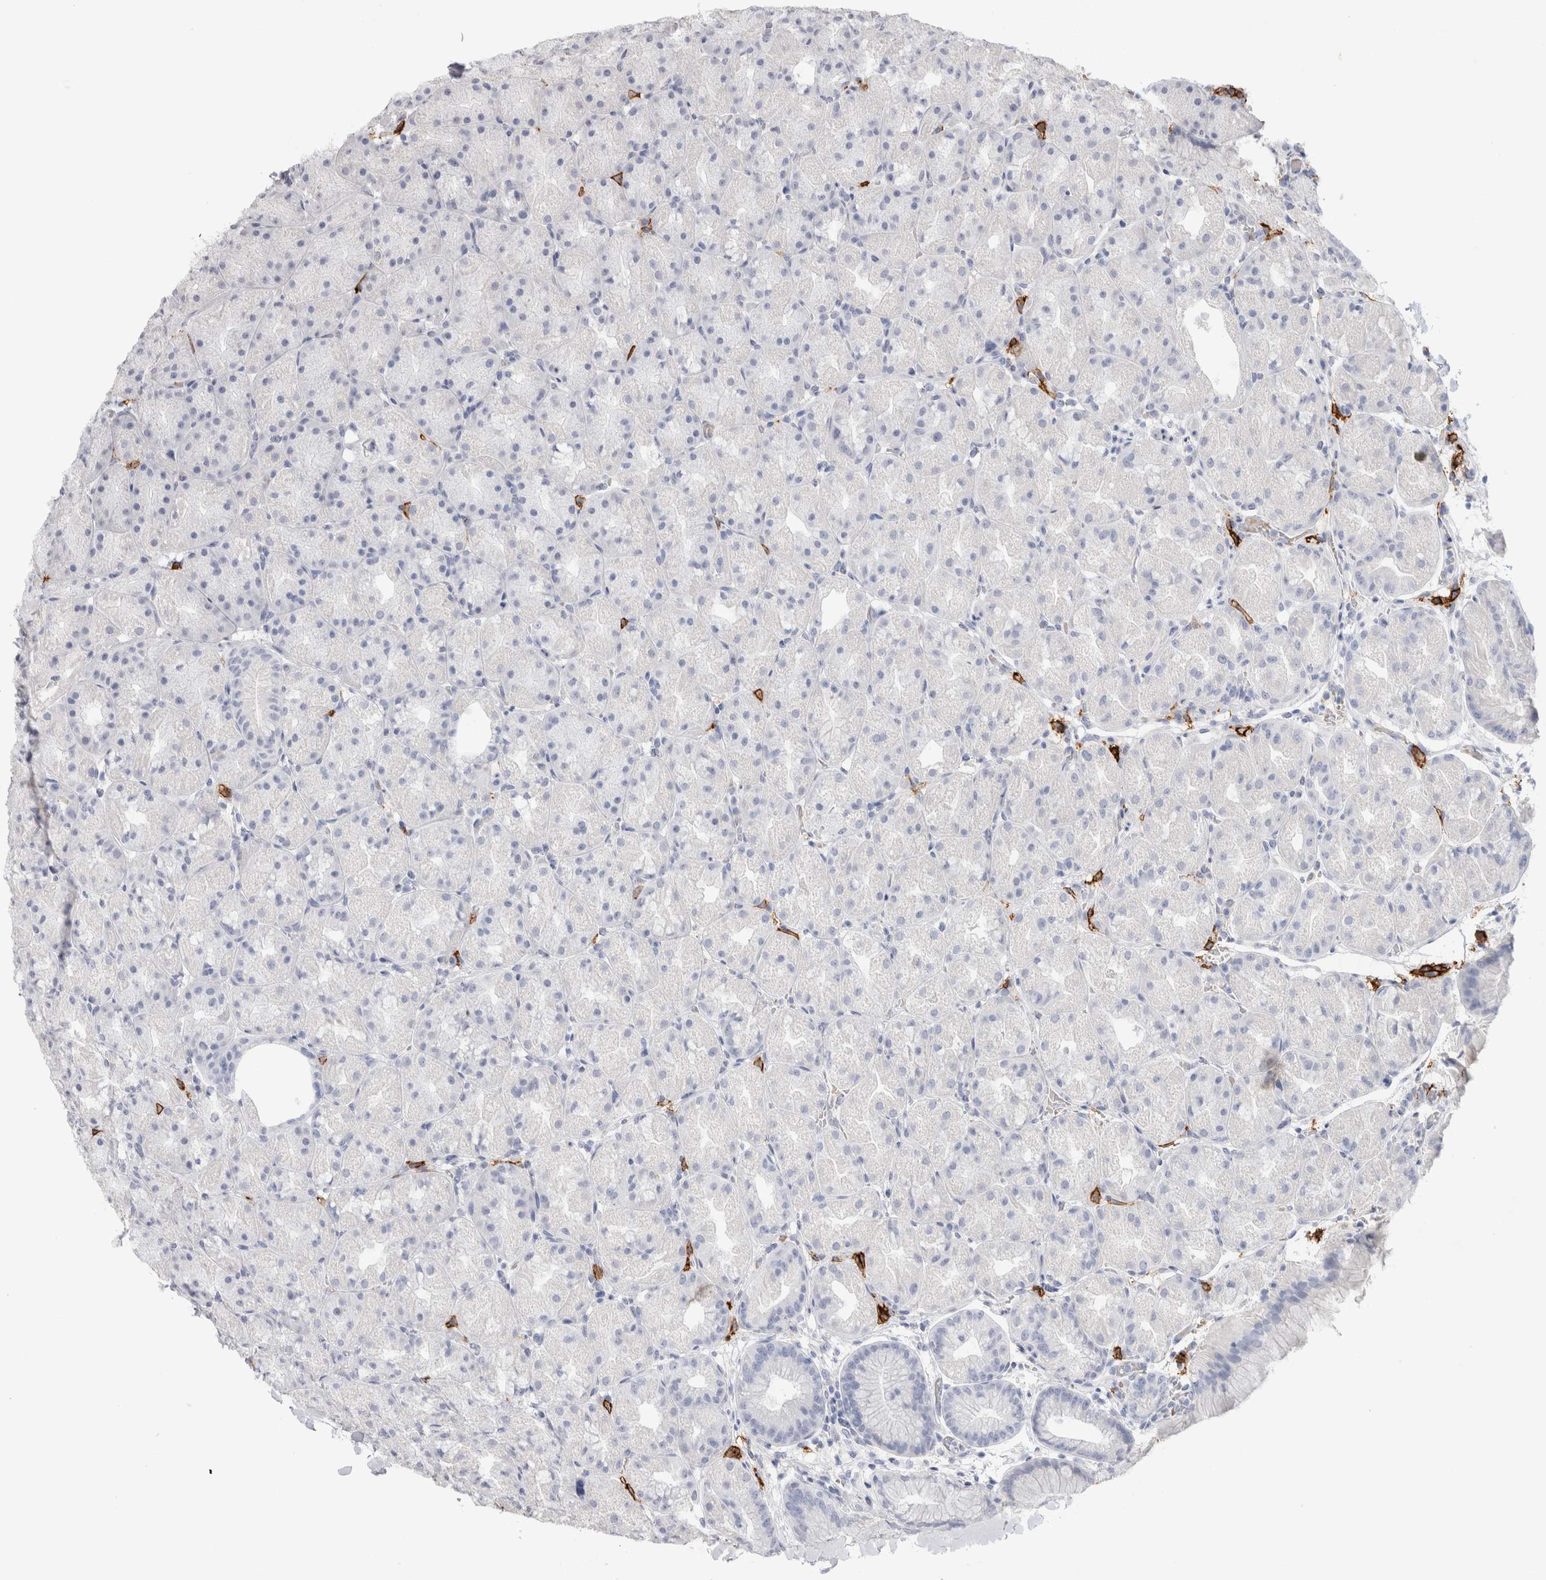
{"staining": {"intensity": "negative", "quantity": "none", "location": "none"}, "tissue": "stomach", "cell_type": "Glandular cells", "image_type": "normal", "snomed": [{"axis": "morphology", "description": "Normal tissue, NOS"}, {"axis": "topography", "description": "Stomach, upper"}, {"axis": "topography", "description": "Stomach"}], "caption": "The micrograph shows no significant positivity in glandular cells of stomach. The staining is performed using DAB (3,3'-diaminobenzidine) brown chromogen with nuclei counter-stained in using hematoxylin.", "gene": "CD38", "patient": {"sex": "male", "age": 48}}